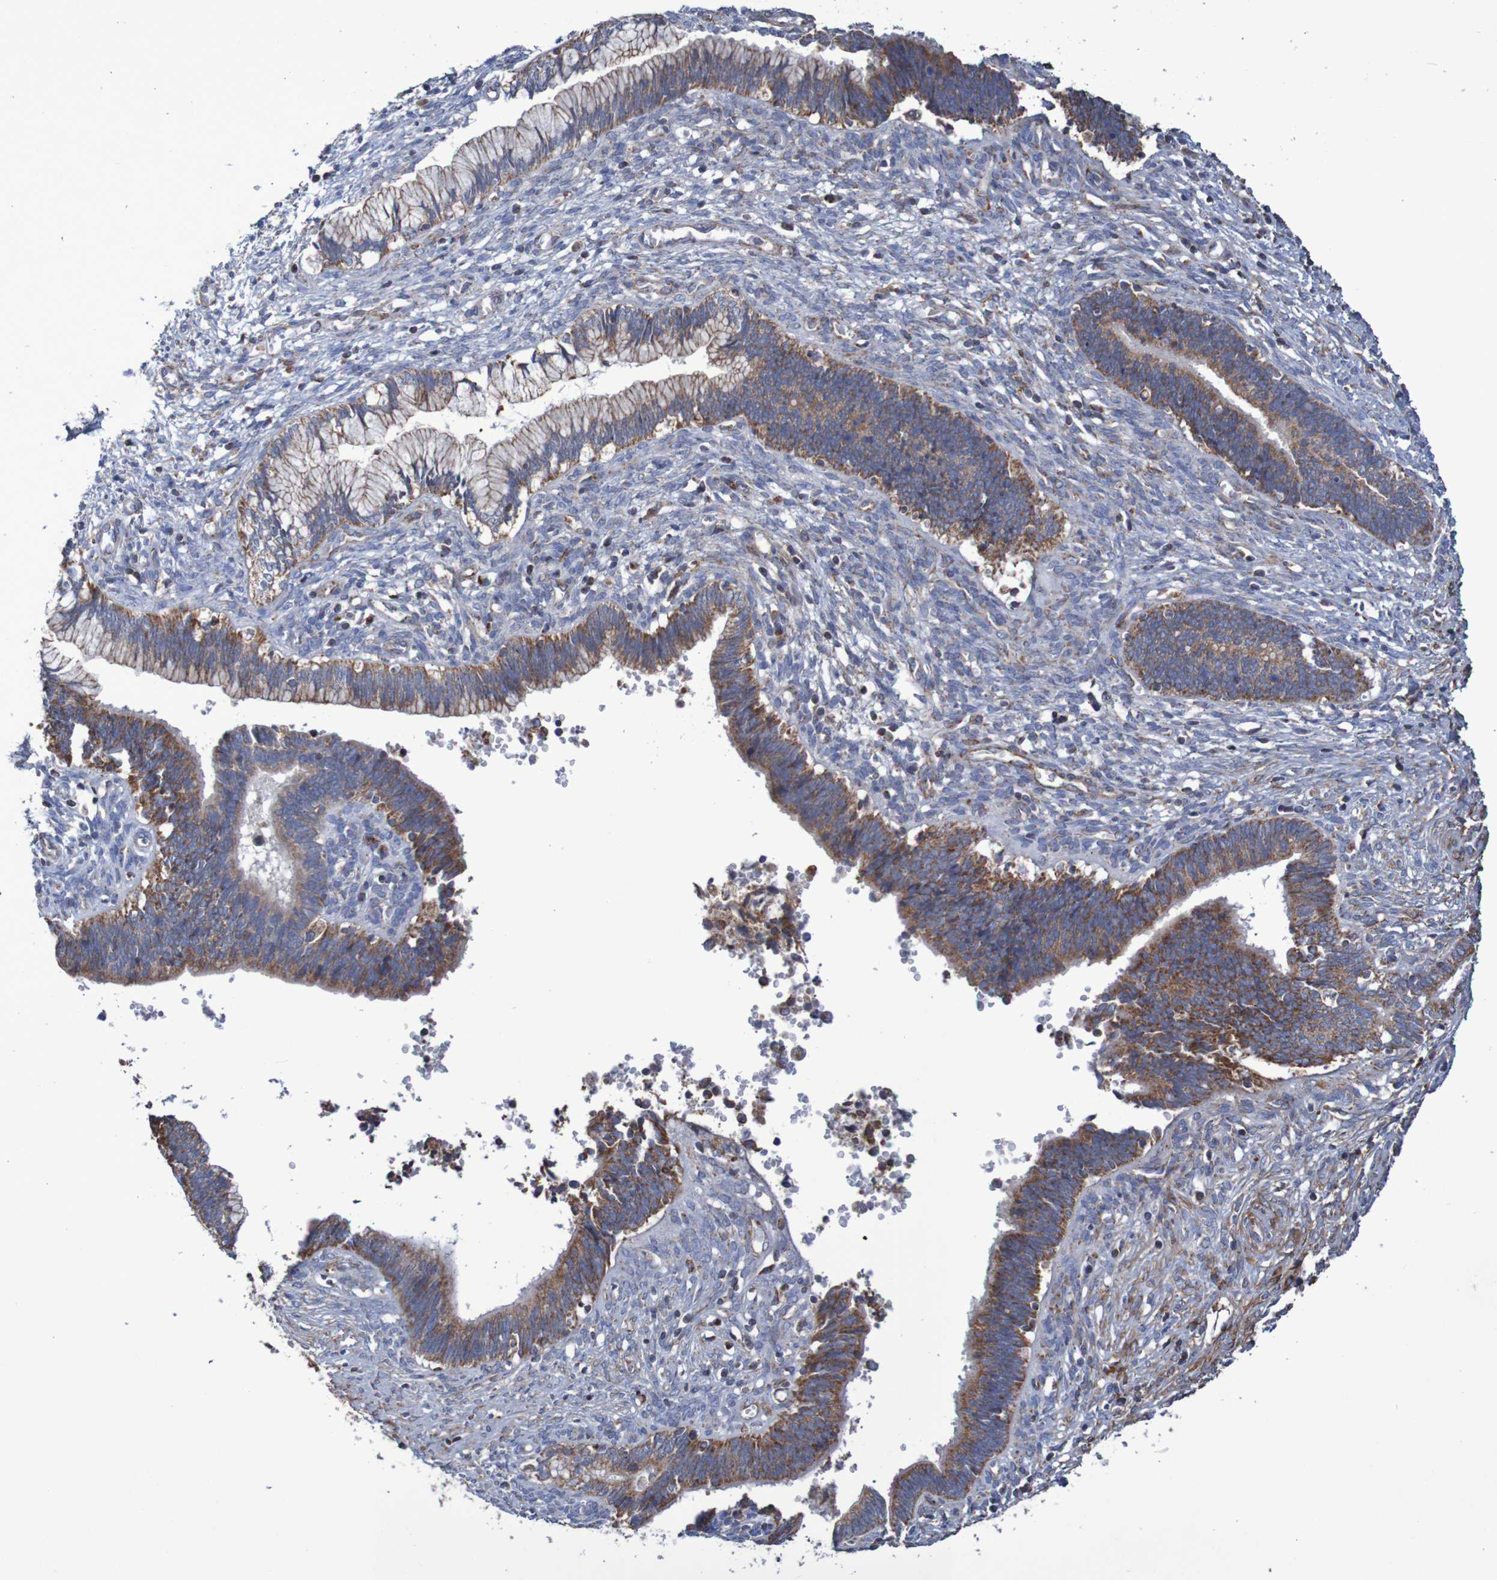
{"staining": {"intensity": "strong", "quantity": ">75%", "location": "cytoplasmic/membranous"}, "tissue": "cervical cancer", "cell_type": "Tumor cells", "image_type": "cancer", "snomed": [{"axis": "morphology", "description": "Adenocarcinoma, NOS"}, {"axis": "topography", "description": "Cervix"}], "caption": "Adenocarcinoma (cervical) was stained to show a protein in brown. There is high levels of strong cytoplasmic/membranous staining in approximately >75% of tumor cells. The staining was performed using DAB (3,3'-diaminobenzidine) to visualize the protein expression in brown, while the nuclei were stained in blue with hematoxylin (Magnification: 20x).", "gene": "MMEL1", "patient": {"sex": "female", "age": 44}}